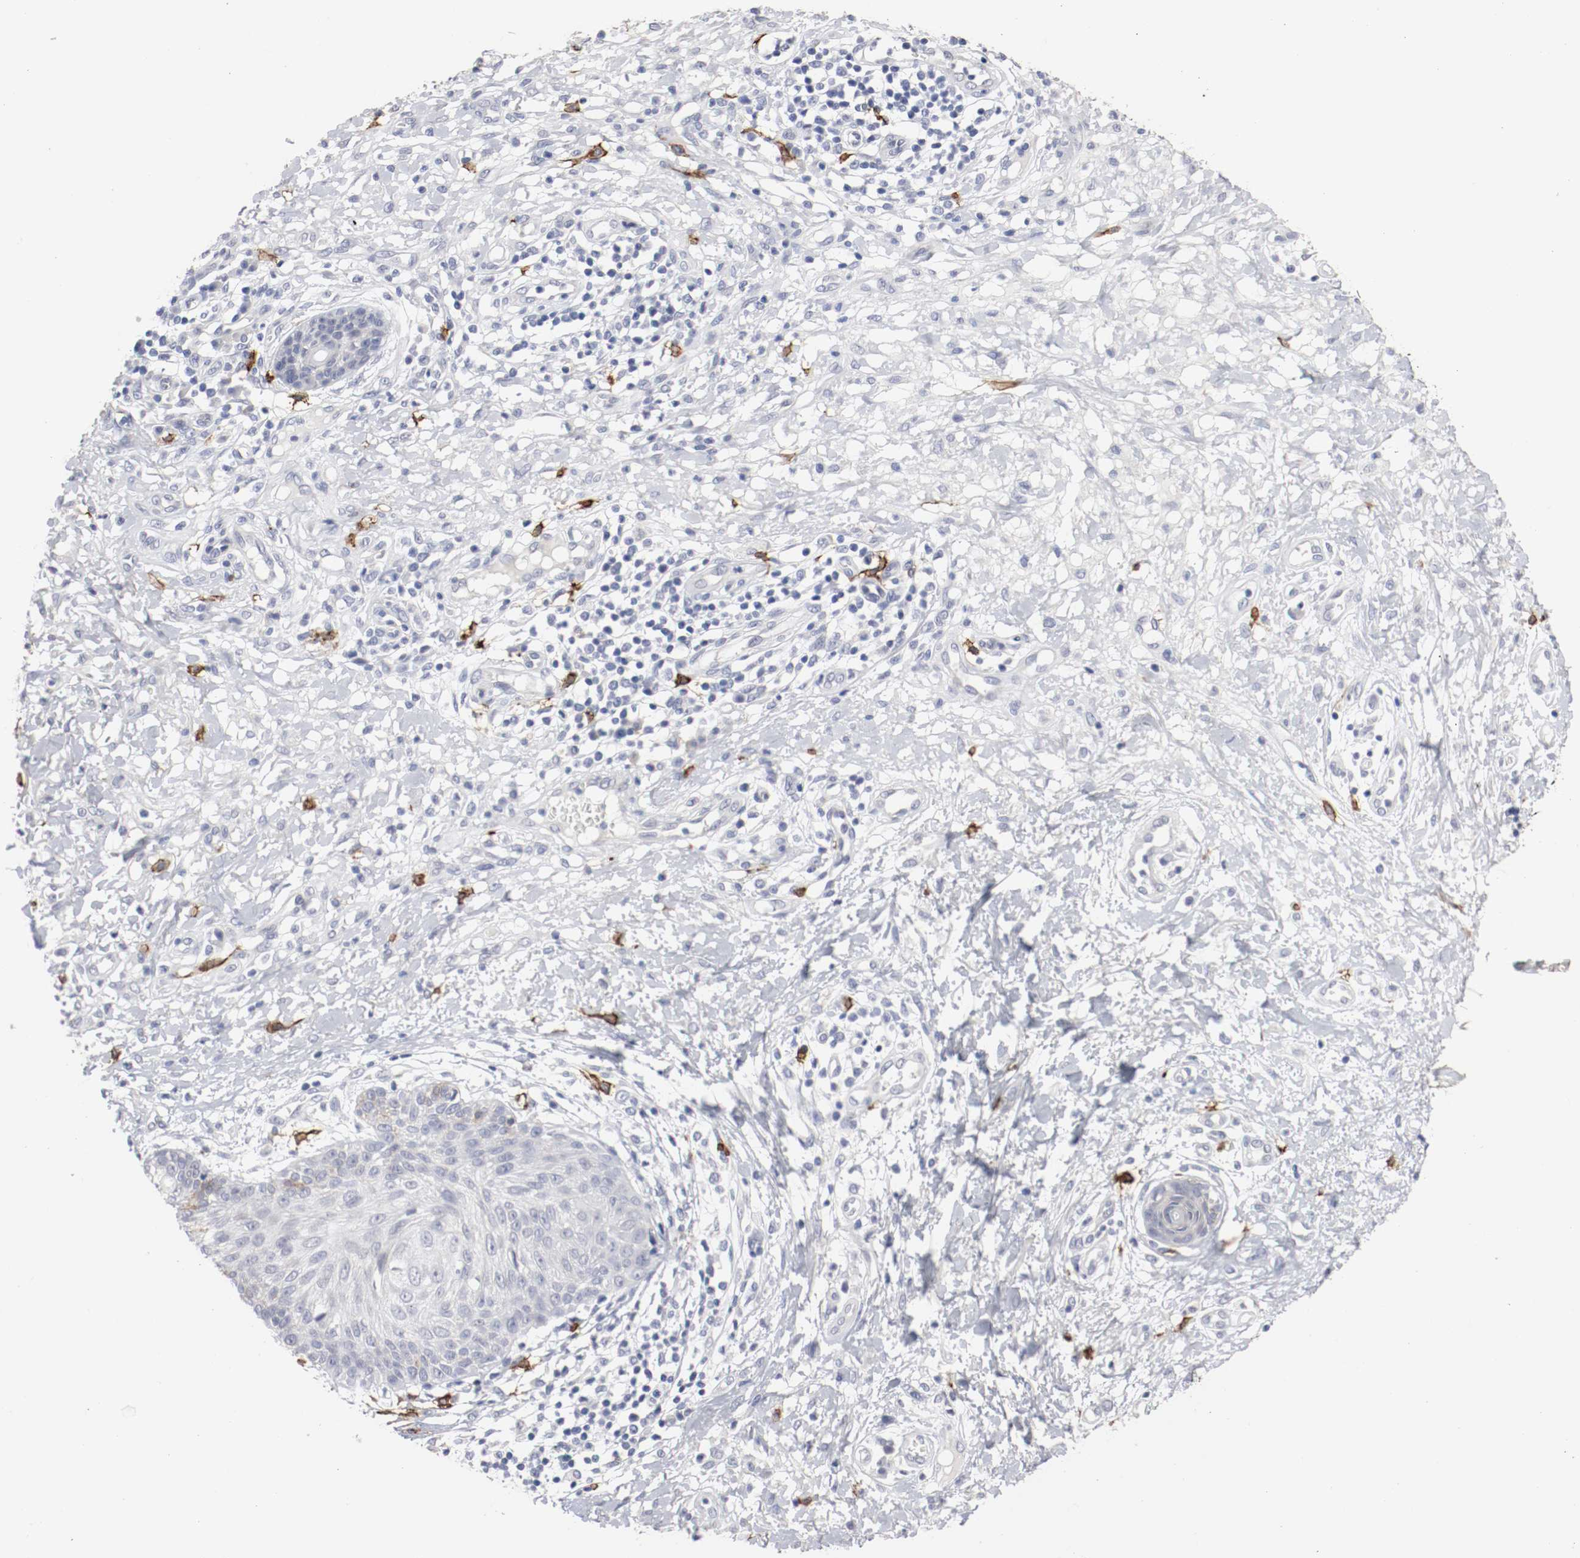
{"staining": {"intensity": "weak", "quantity": "<25%", "location": "cytoplasmic/membranous"}, "tissue": "skin cancer", "cell_type": "Tumor cells", "image_type": "cancer", "snomed": [{"axis": "morphology", "description": "Squamous cell carcinoma, NOS"}, {"axis": "topography", "description": "Skin"}], "caption": "This is an IHC image of skin squamous cell carcinoma. There is no positivity in tumor cells.", "gene": "KIT", "patient": {"sex": "female", "age": 78}}